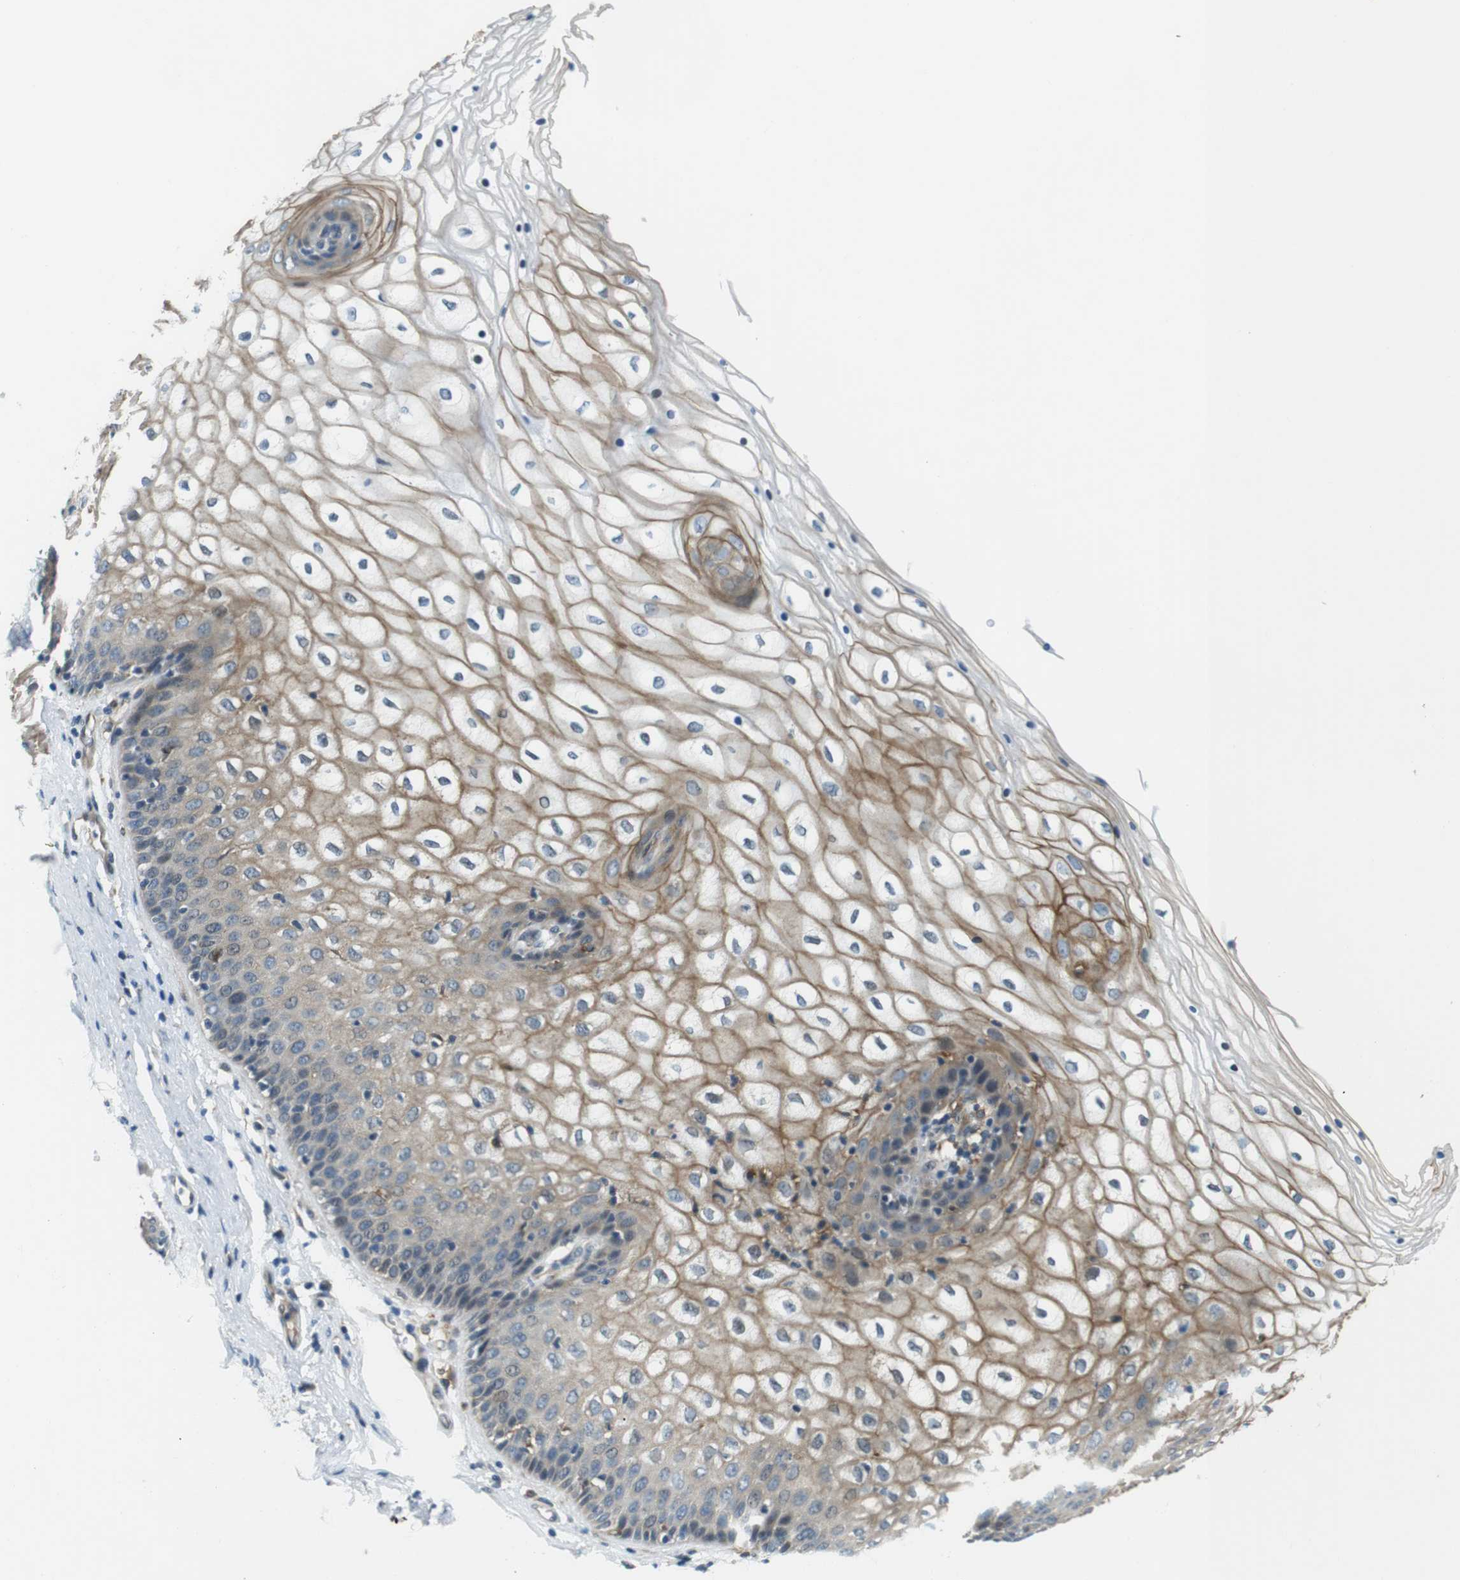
{"staining": {"intensity": "moderate", "quantity": "25%-75%", "location": "cytoplasmic/membranous"}, "tissue": "vagina", "cell_type": "Squamous epithelial cells", "image_type": "normal", "snomed": [{"axis": "morphology", "description": "Normal tissue, NOS"}, {"axis": "topography", "description": "Vagina"}], "caption": "A micrograph of human vagina stained for a protein displays moderate cytoplasmic/membranous brown staining in squamous epithelial cells. (DAB = brown stain, brightfield microscopy at high magnification).", "gene": "PALD1", "patient": {"sex": "female", "age": 34}}